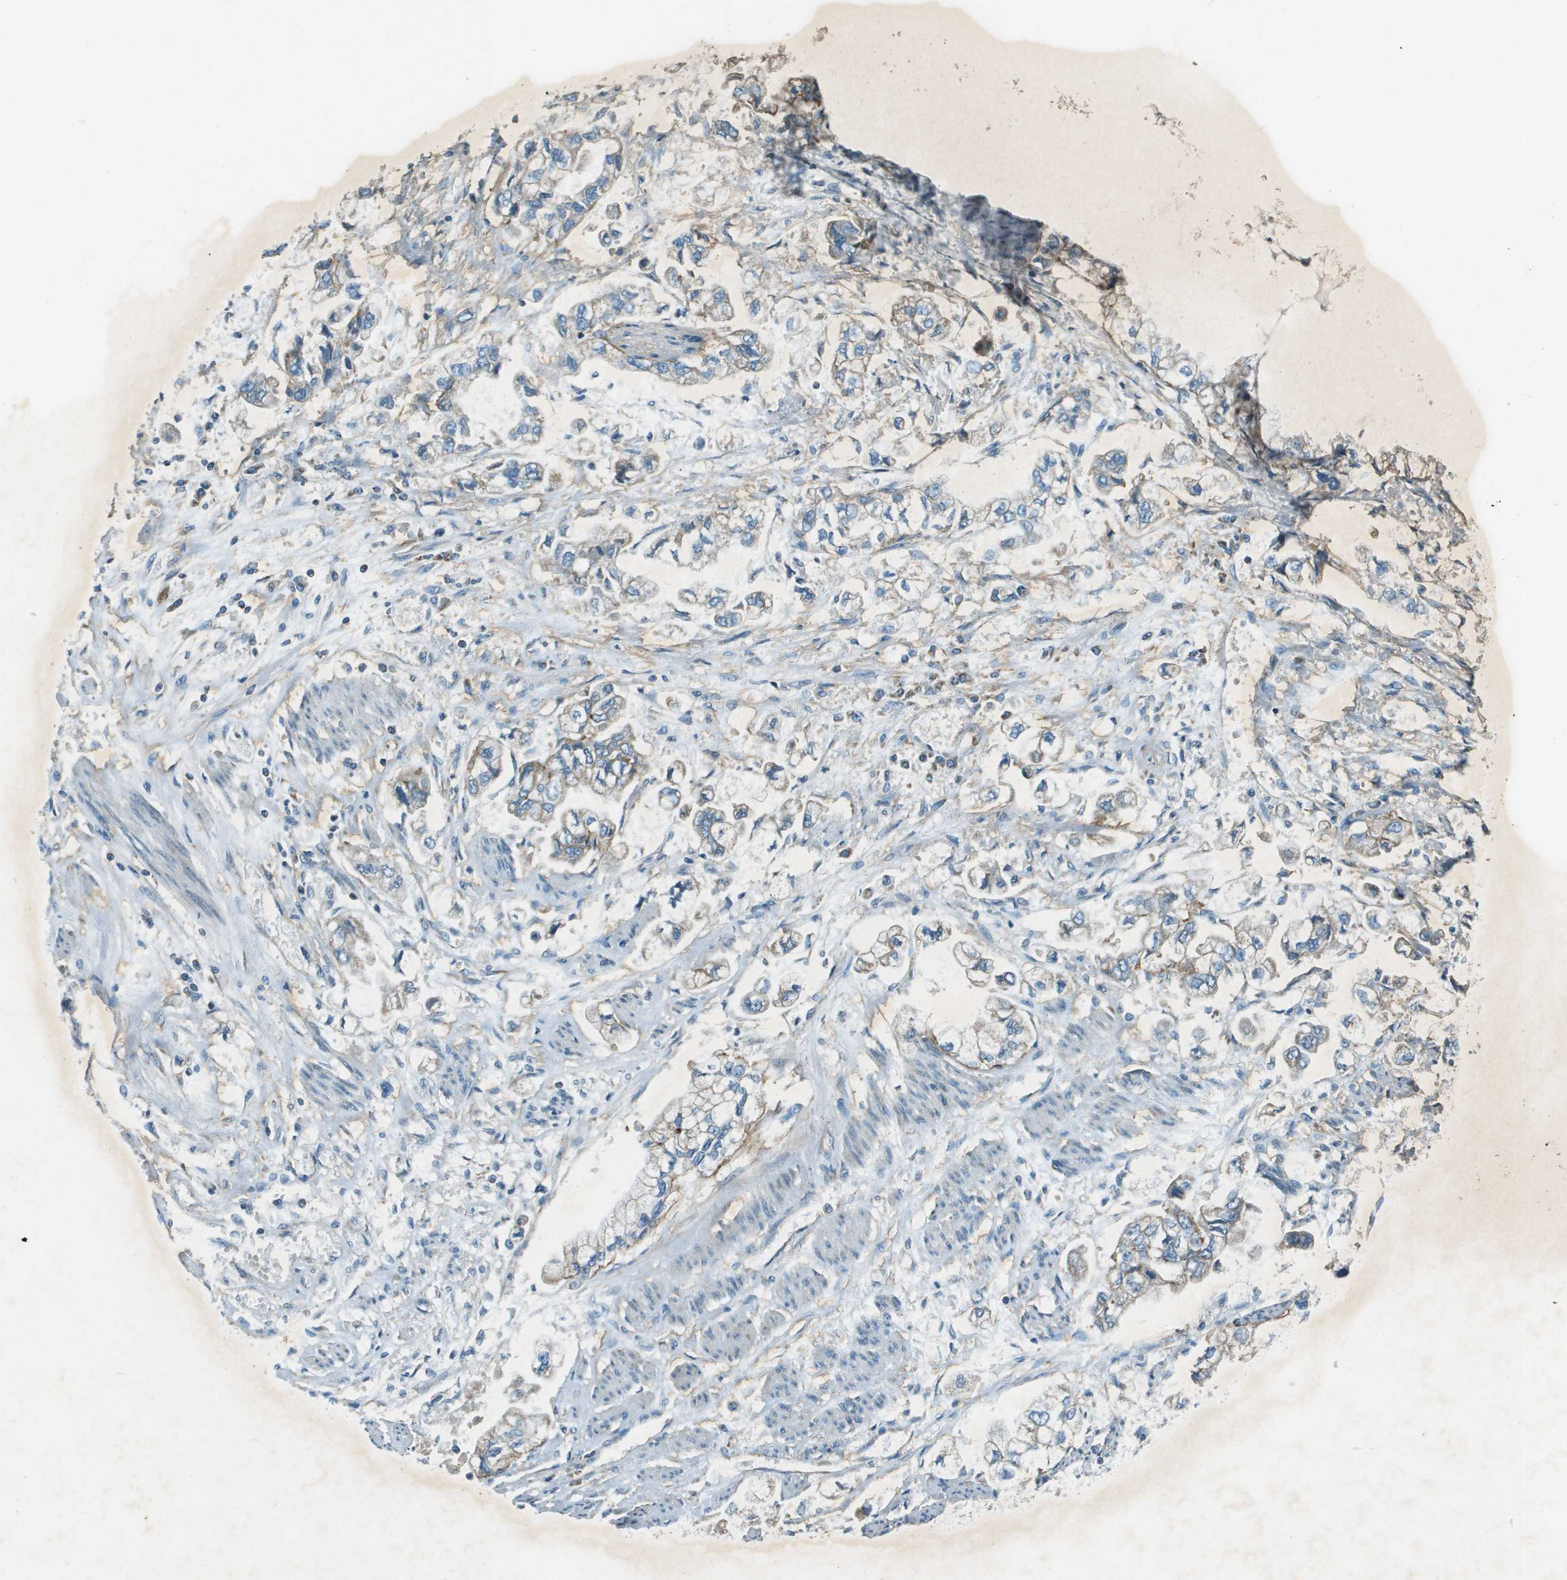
{"staining": {"intensity": "moderate", "quantity": "<25%", "location": "cytoplasmic/membranous"}, "tissue": "stomach cancer", "cell_type": "Tumor cells", "image_type": "cancer", "snomed": [{"axis": "morphology", "description": "Normal tissue, NOS"}, {"axis": "morphology", "description": "Adenocarcinoma, NOS"}, {"axis": "topography", "description": "Stomach"}], "caption": "The micrograph reveals immunohistochemical staining of stomach cancer (adenocarcinoma). There is moderate cytoplasmic/membranous staining is present in about <25% of tumor cells.", "gene": "MIGA1", "patient": {"sex": "male", "age": 62}}